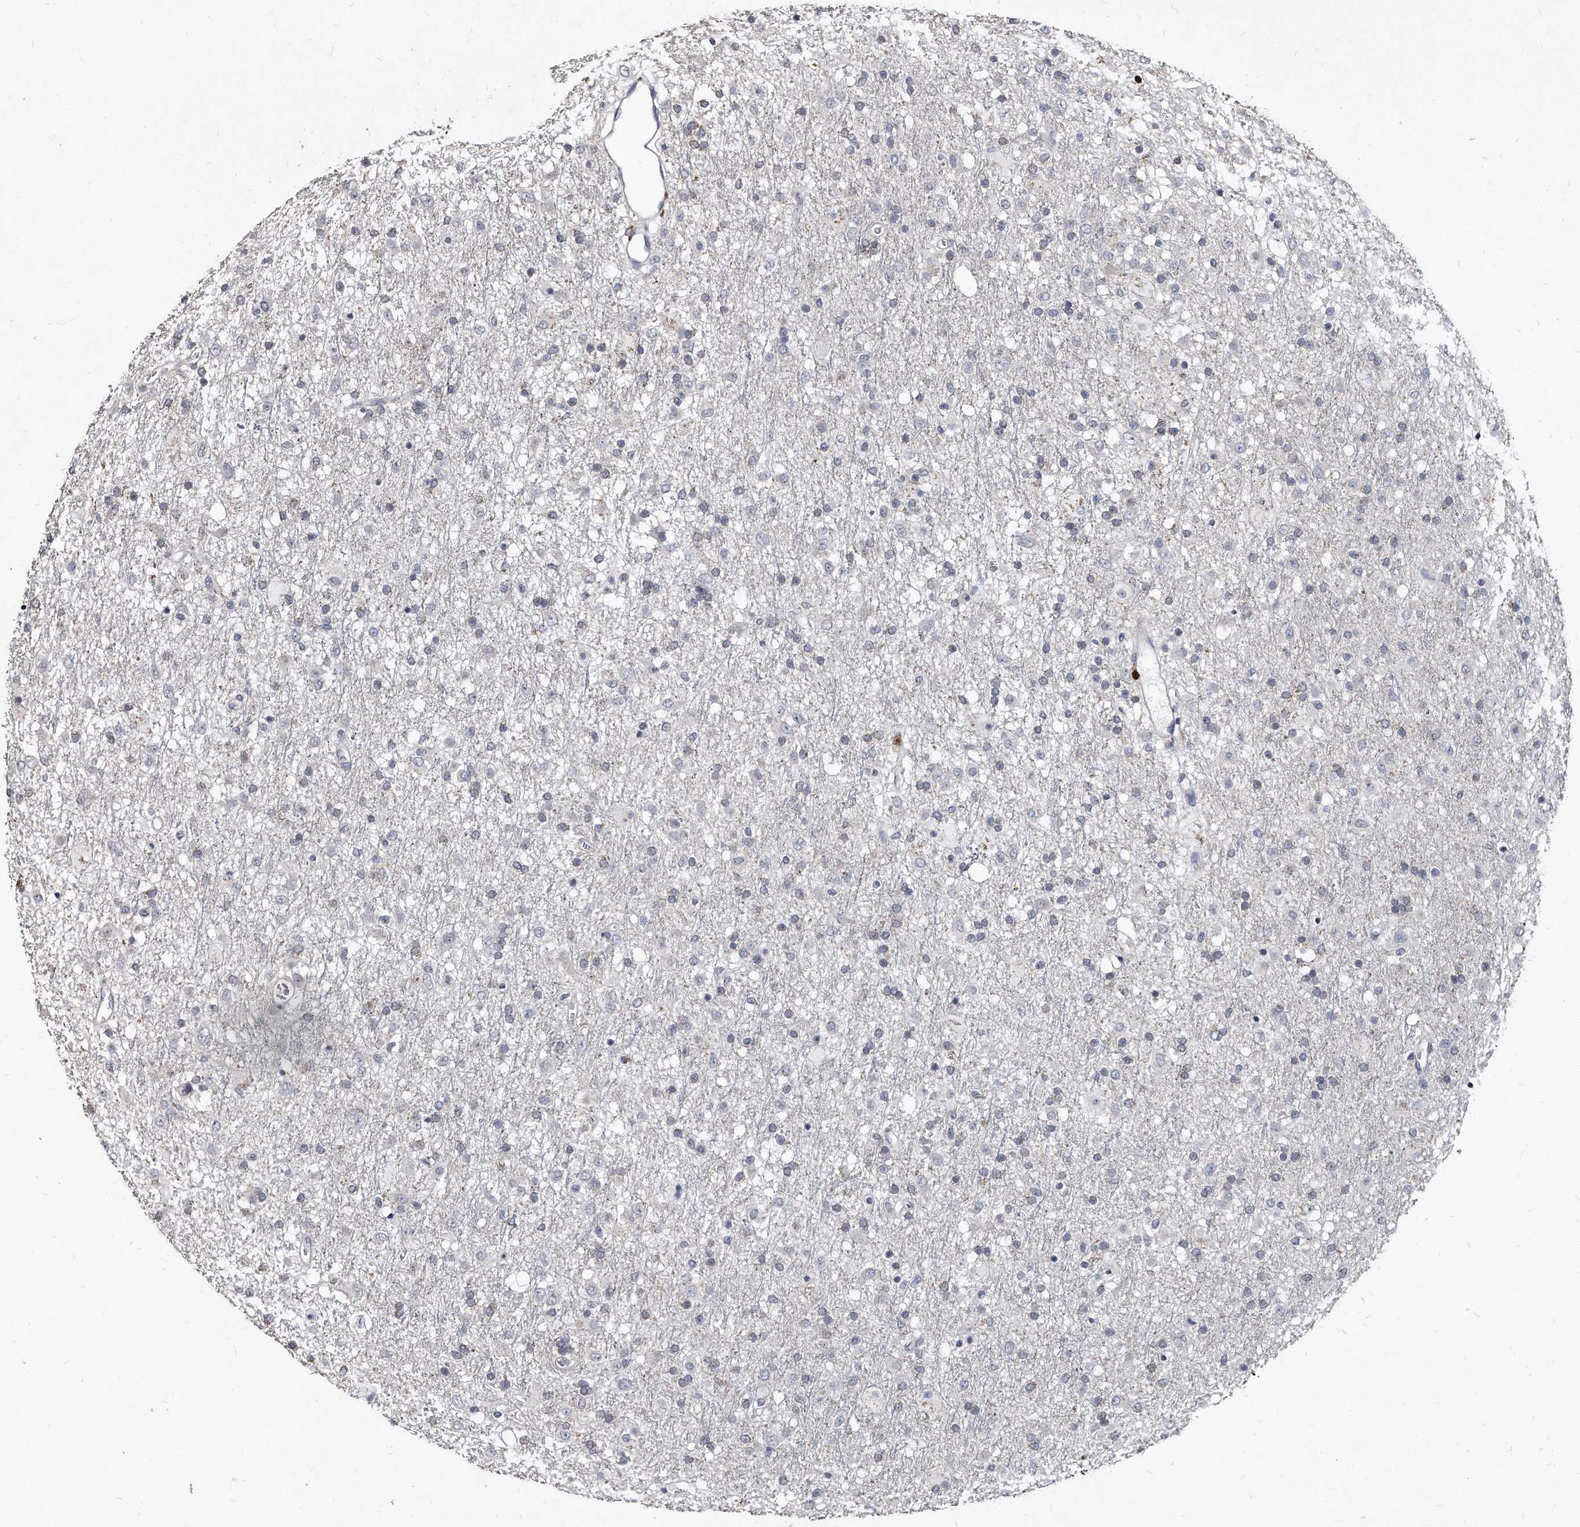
{"staining": {"intensity": "negative", "quantity": "none", "location": "none"}, "tissue": "glioma", "cell_type": "Tumor cells", "image_type": "cancer", "snomed": [{"axis": "morphology", "description": "Glioma, malignant, Low grade"}, {"axis": "topography", "description": "Brain"}], "caption": "Immunohistochemical staining of human glioma exhibits no significant staining in tumor cells.", "gene": "KLHDC3", "patient": {"sex": "male", "age": 65}}